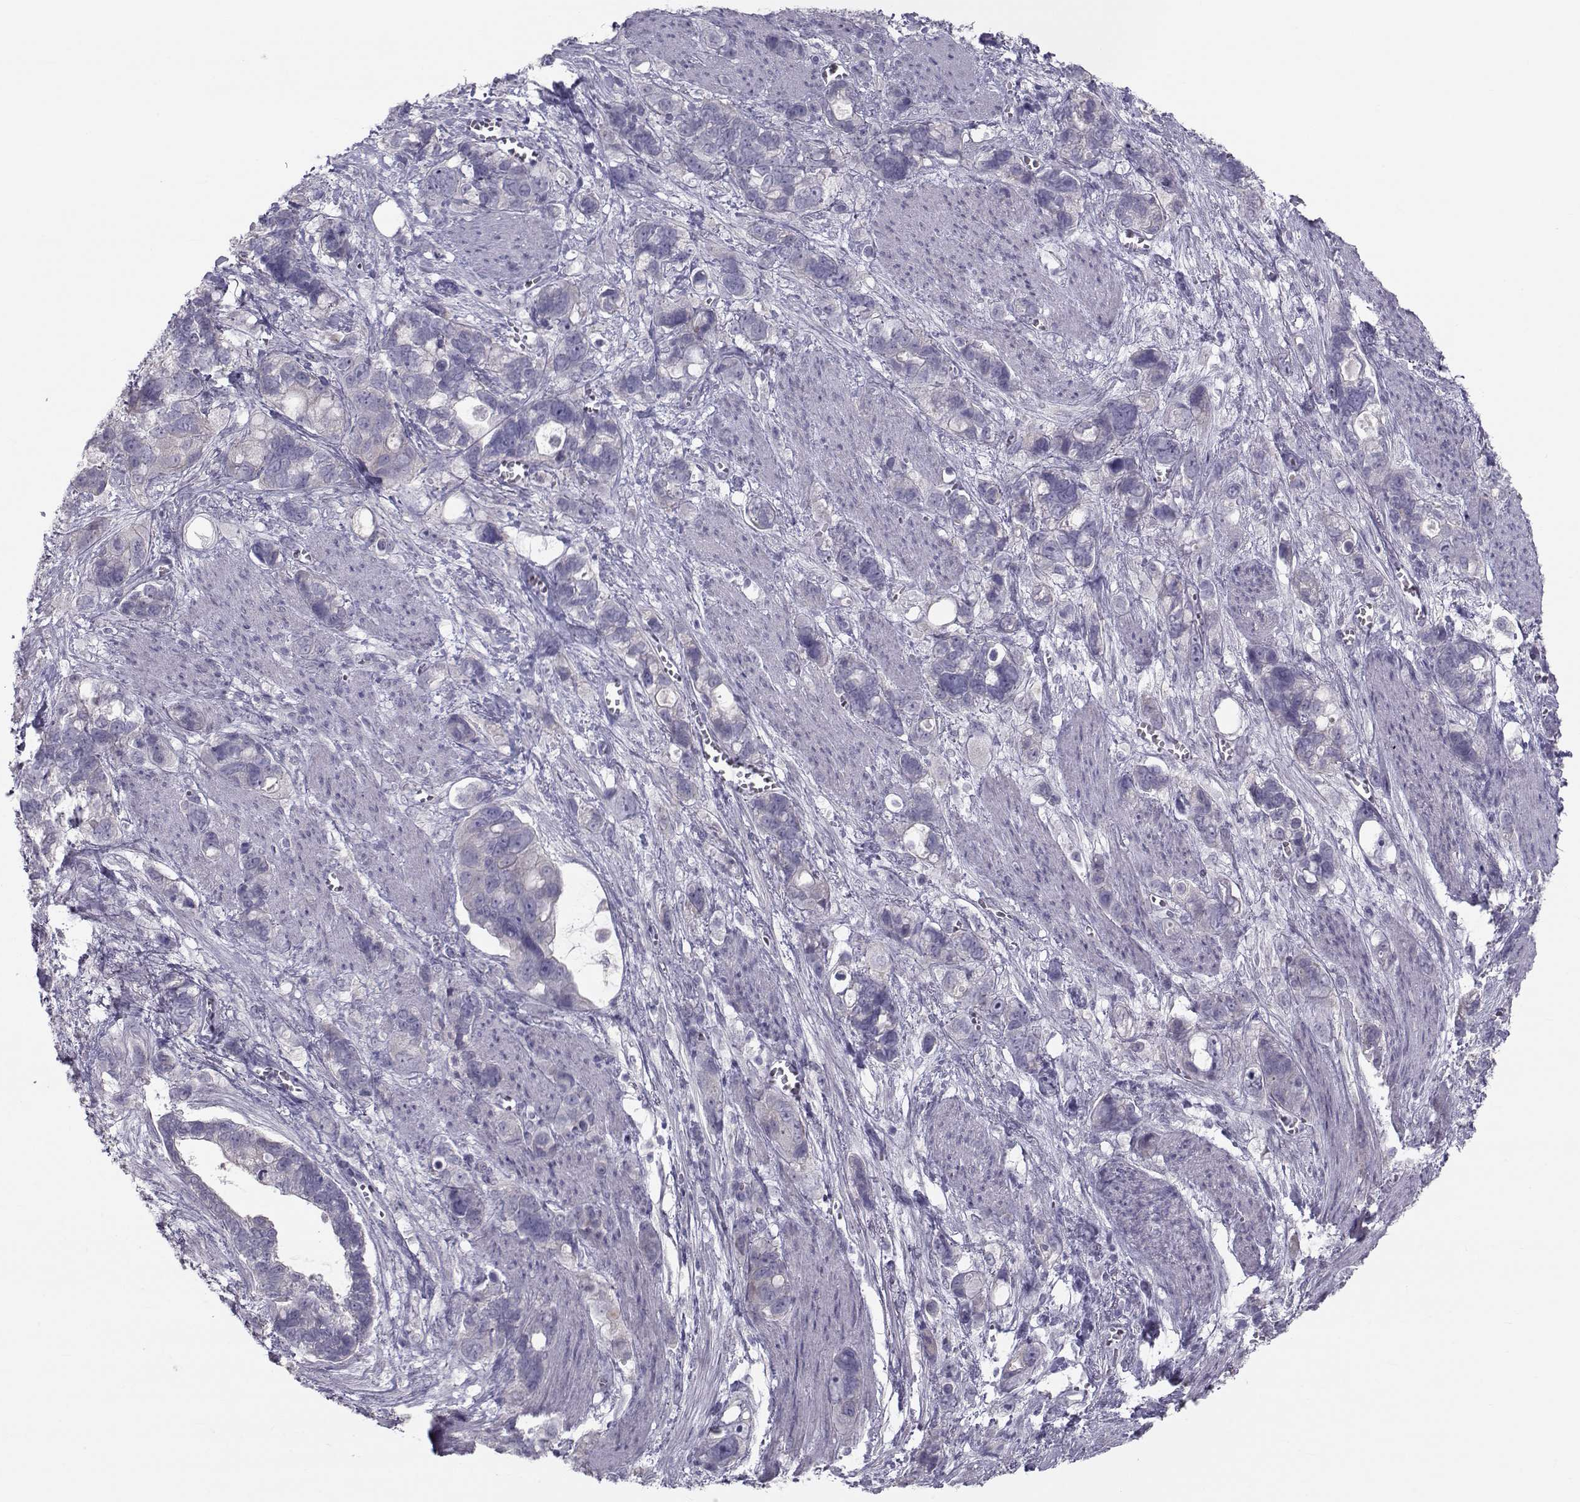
{"staining": {"intensity": "negative", "quantity": "none", "location": "none"}, "tissue": "stomach cancer", "cell_type": "Tumor cells", "image_type": "cancer", "snomed": [{"axis": "morphology", "description": "Adenocarcinoma, NOS"}, {"axis": "topography", "description": "Stomach, upper"}], "caption": "Tumor cells show no significant protein staining in stomach cancer (adenocarcinoma). (DAB (3,3'-diaminobenzidine) immunohistochemistry (IHC) visualized using brightfield microscopy, high magnification).", "gene": "GARIN3", "patient": {"sex": "female", "age": 81}}